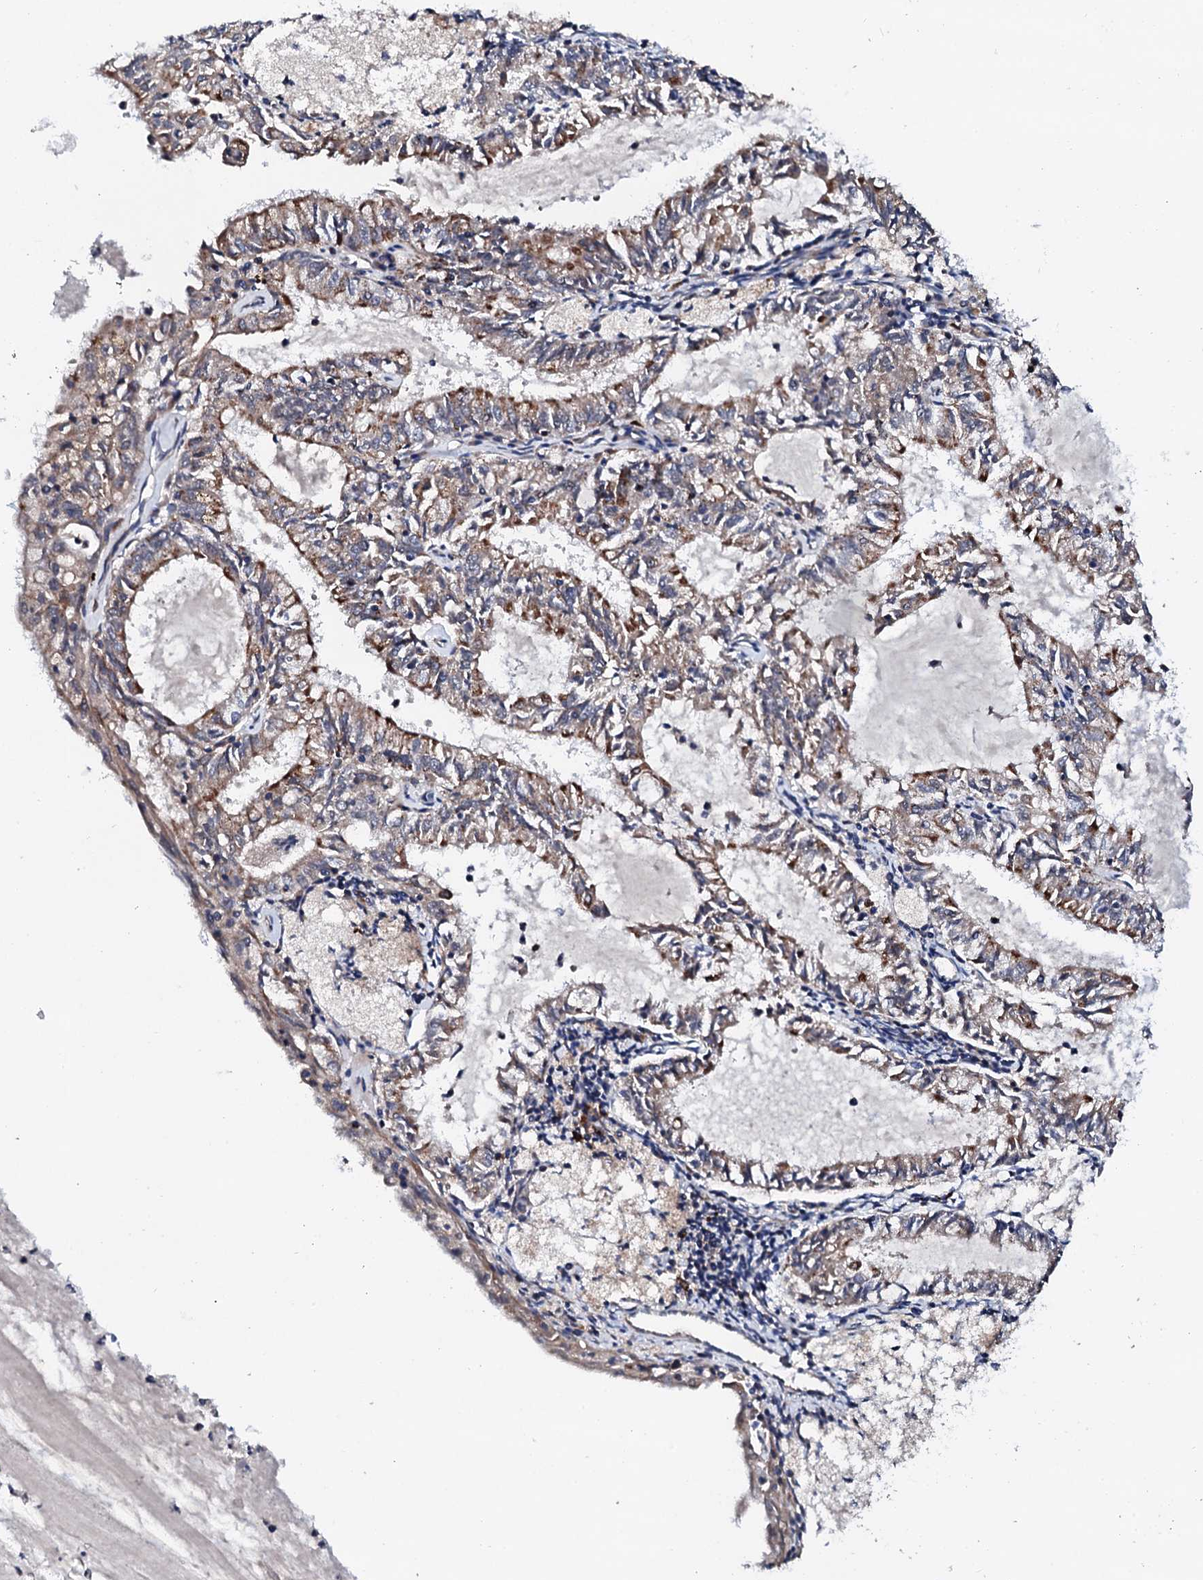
{"staining": {"intensity": "moderate", "quantity": "25%-75%", "location": "cytoplasmic/membranous"}, "tissue": "endometrial cancer", "cell_type": "Tumor cells", "image_type": "cancer", "snomed": [{"axis": "morphology", "description": "Adenocarcinoma, NOS"}, {"axis": "topography", "description": "Endometrium"}], "caption": "High-power microscopy captured an IHC image of endometrial cancer (adenocarcinoma), revealing moderate cytoplasmic/membranous staining in approximately 25%-75% of tumor cells. The protein of interest is stained brown, and the nuclei are stained in blue (DAB (3,3'-diaminobenzidine) IHC with brightfield microscopy, high magnification).", "gene": "COG4", "patient": {"sex": "female", "age": 57}}